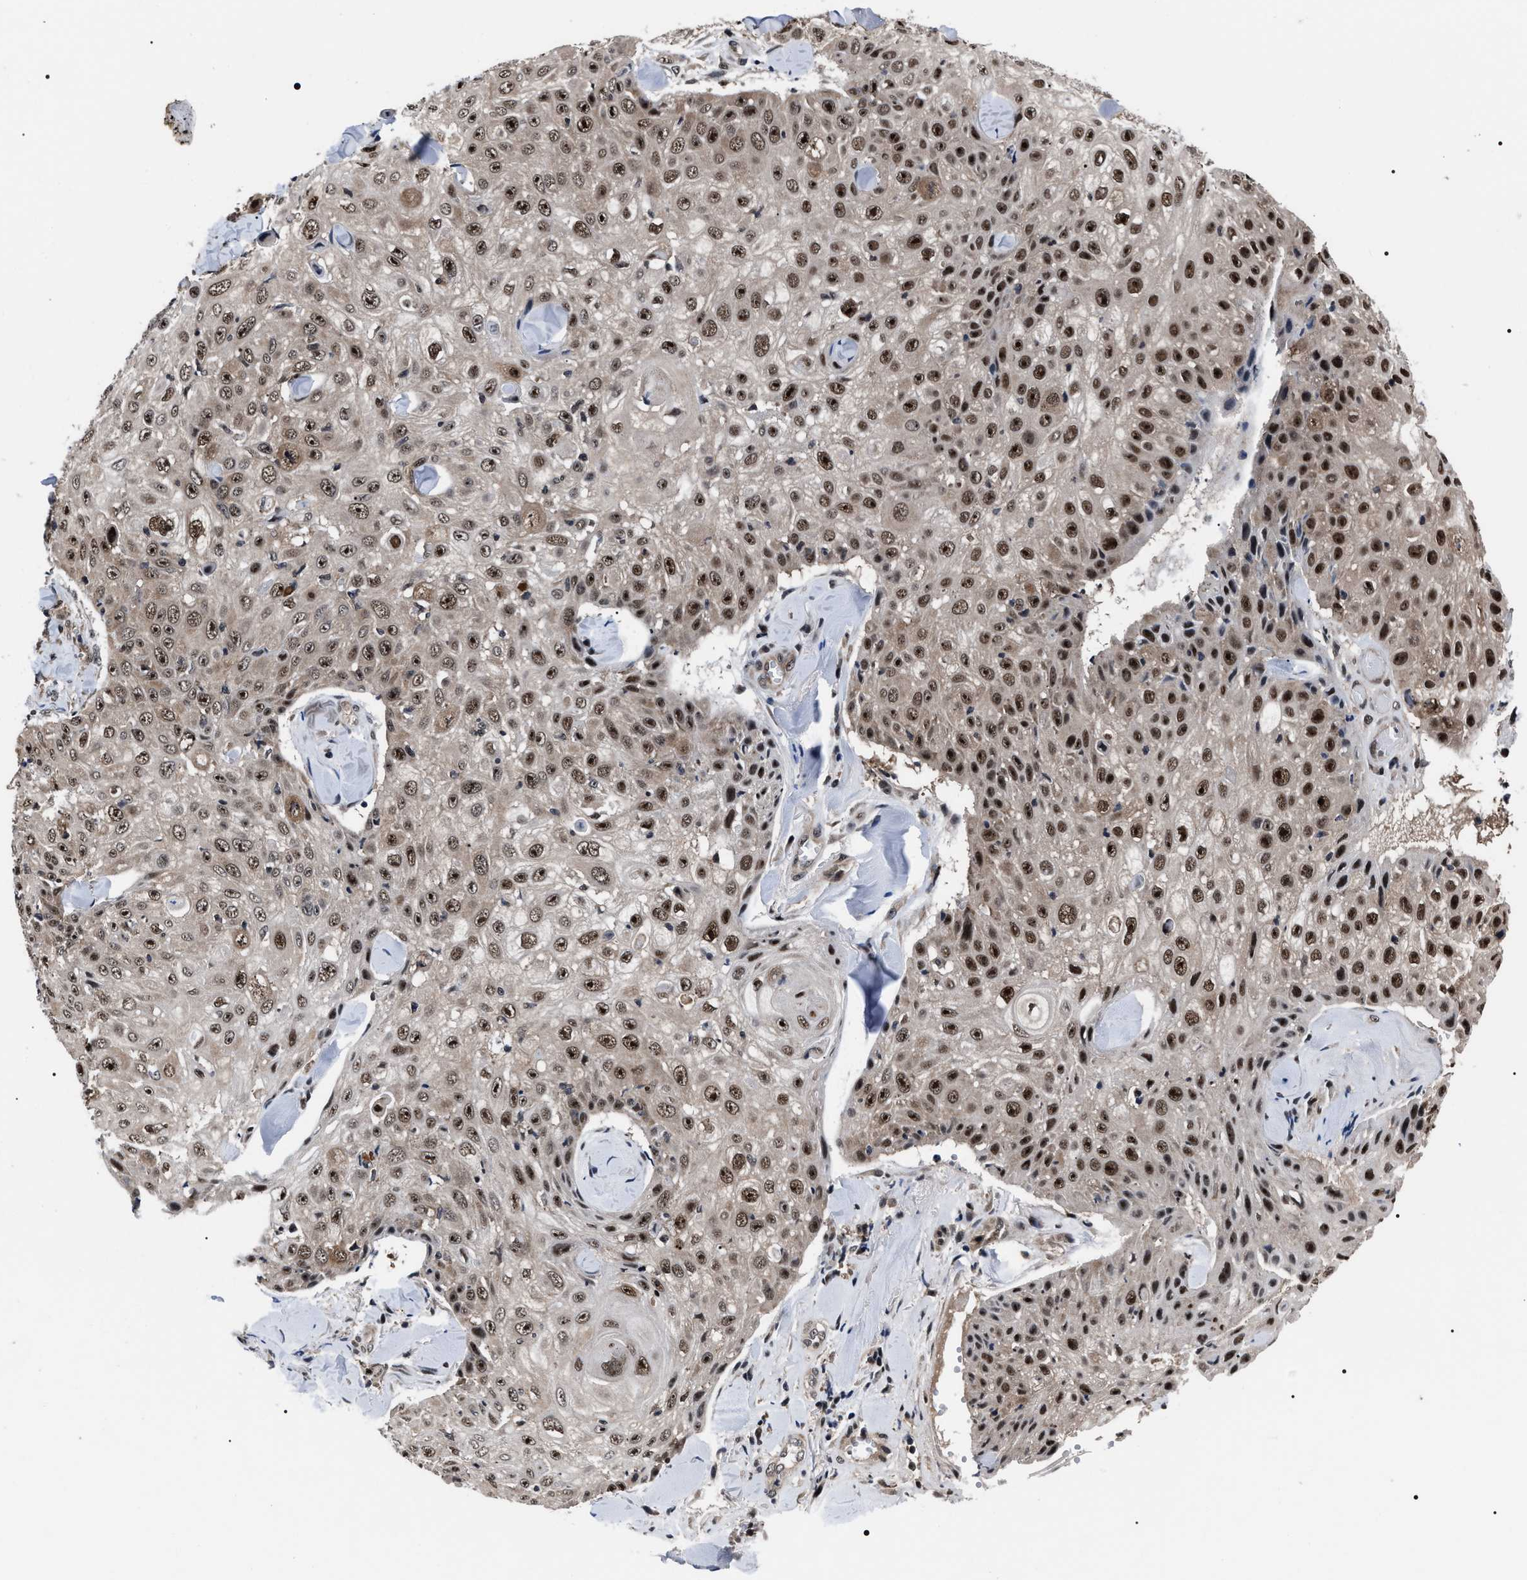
{"staining": {"intensity": "strong", "quantity": ">75%", "location": "nuclear"}, "tissue": "skin cancer", "cell_type": "Tumor cells", "image_type": "cancer", "snomed": [{"axis": "morphology", "description": "Squamous cell carcinoma, NOS"}, {"axis": "topography", "description": "Skin"}], "caption": "Tumor cells demonstrate high levels of strong nuclear staining in about >75% of cells in skin cancer. The staining was performed using DAB to visualize the protein expression in brown, while the nuclei were stained in blue with hematoxylin (Magnification: 20x).", "gene": "CSNK2A1", "patient": {"sex": "male", "age": 86}}